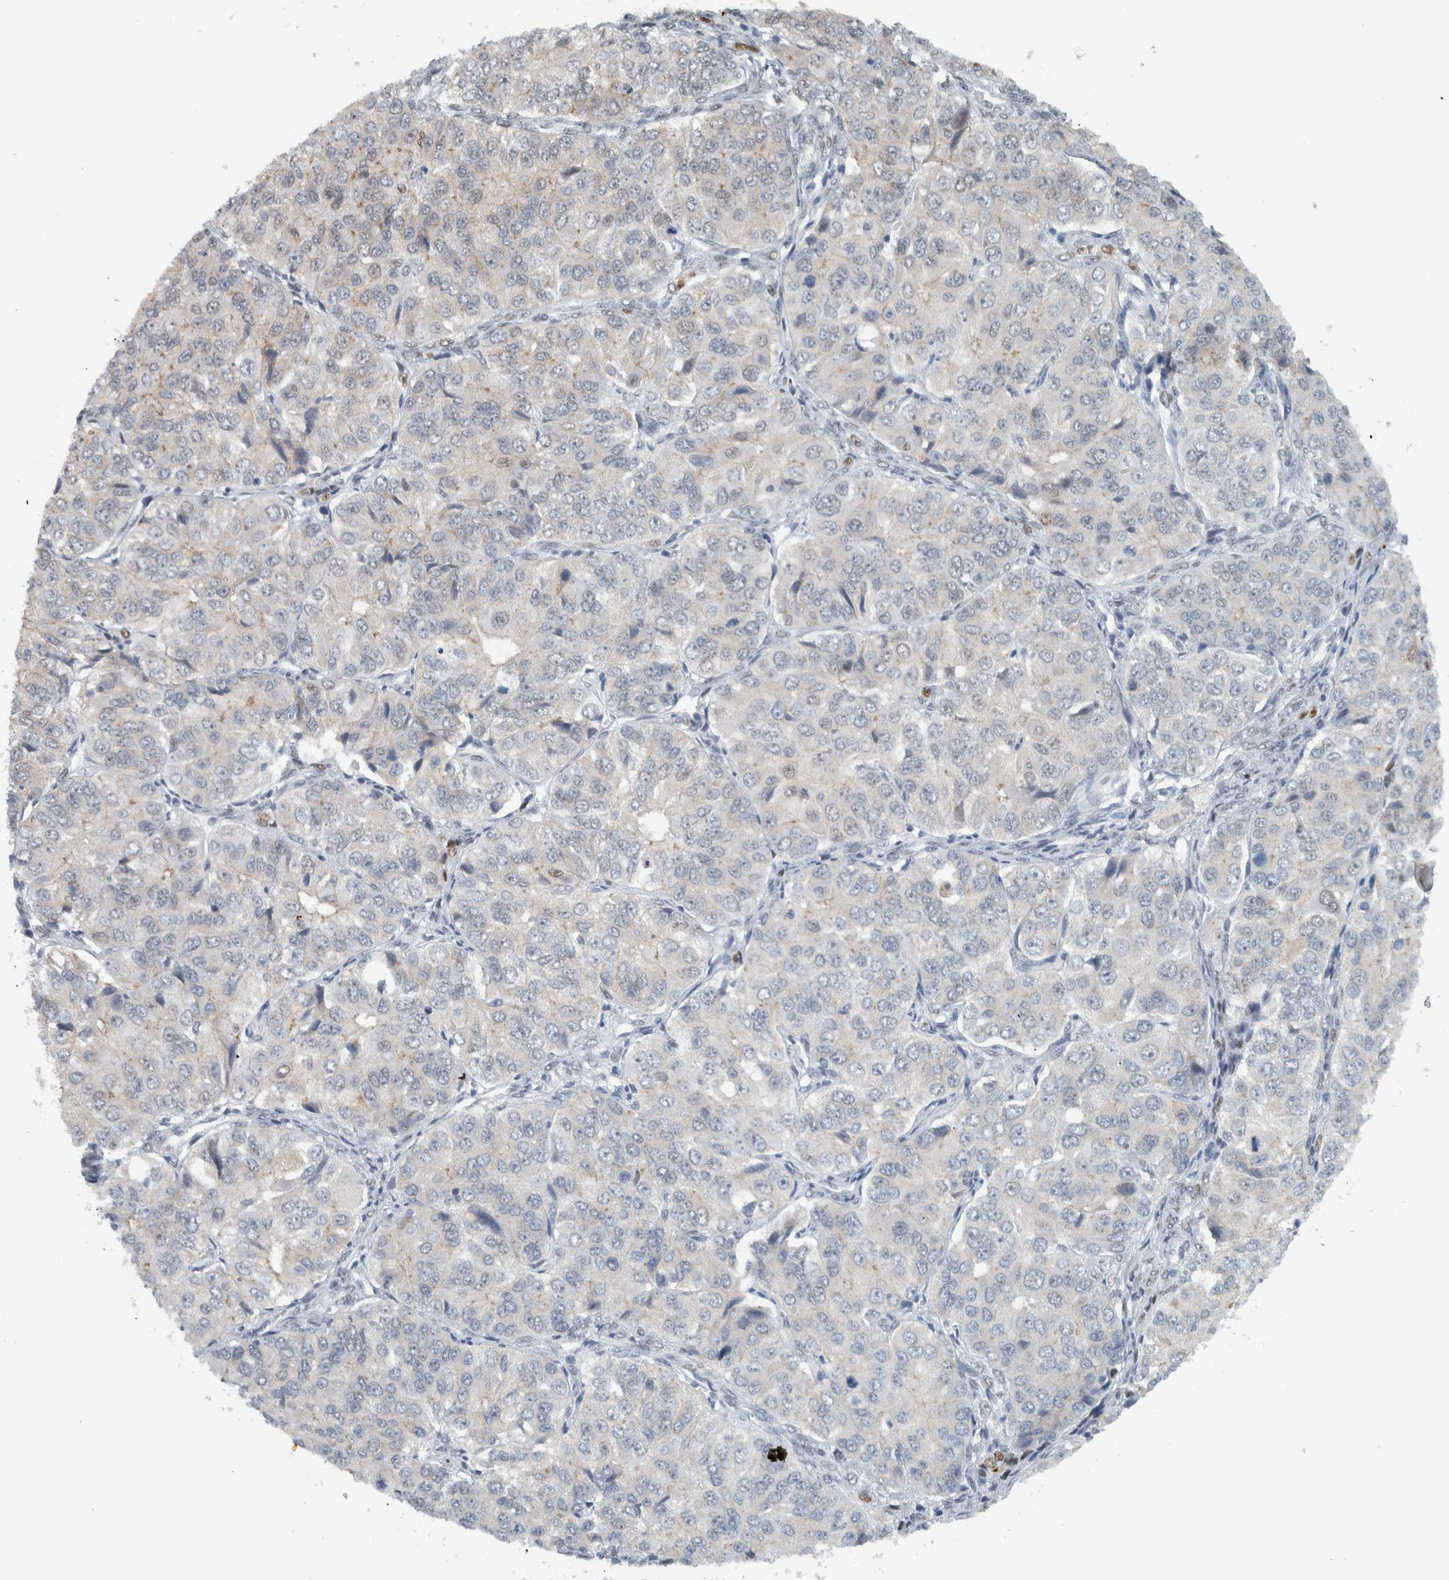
{"staining": {"intensity": "negative", "quantity": "none", "location": "none"}, "tissue": "ovarian cancer", "cell_type": "Tumor cells", "image_type": "cancer", "snomed": [{"axis": "morphology", "description": "Carcinoma, endometroid"}, {"axis": "topography", "description": "Ovary"}], "caption": "Immunohistochemical staining of ovarian cancer demonstrates no significant staining in tumor cells.", "gene": "ADPRM", "patient": {"sex": "female", "age": 51}}